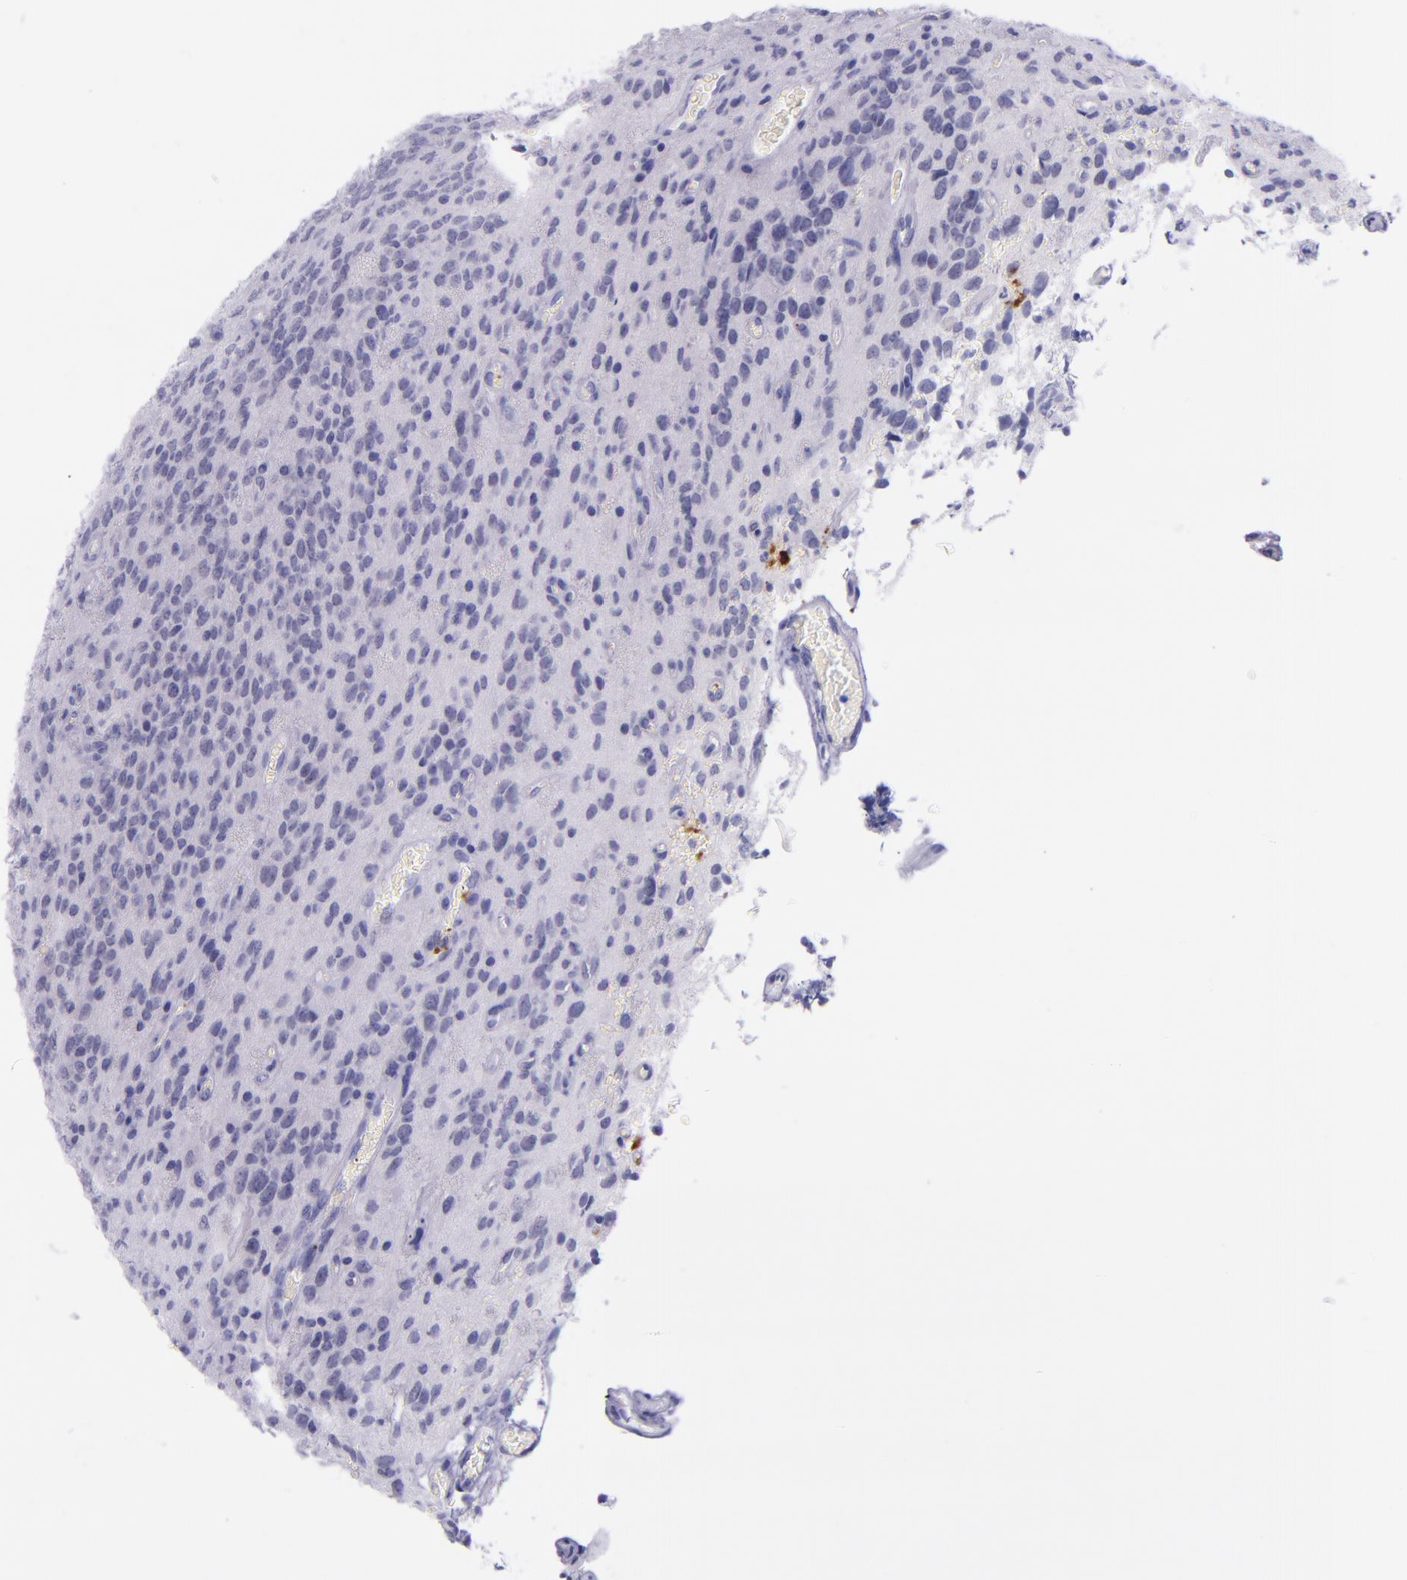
{"staining": {"intensity": "negative", "quantity": "none", "location": "none"}, "tissue": "glioma", "cell_type": "Tumor cells", "image_type": "cancer", "snomed": [{"axis": "morphology", "description": "Glioma, malignant, Low grade"}, {"axis": "topography", "description": "Brain"}], "caption": "This image is of glioma stained with IHC to label a protein in brown with the nuclei are counter-stained blue. There is no positivity in tumor cells. (DAB (3,3'-diaminobenzidine) IHC, high magnification).", "gene": "SELE", "patient": {"sex": "female", "age": 15}}